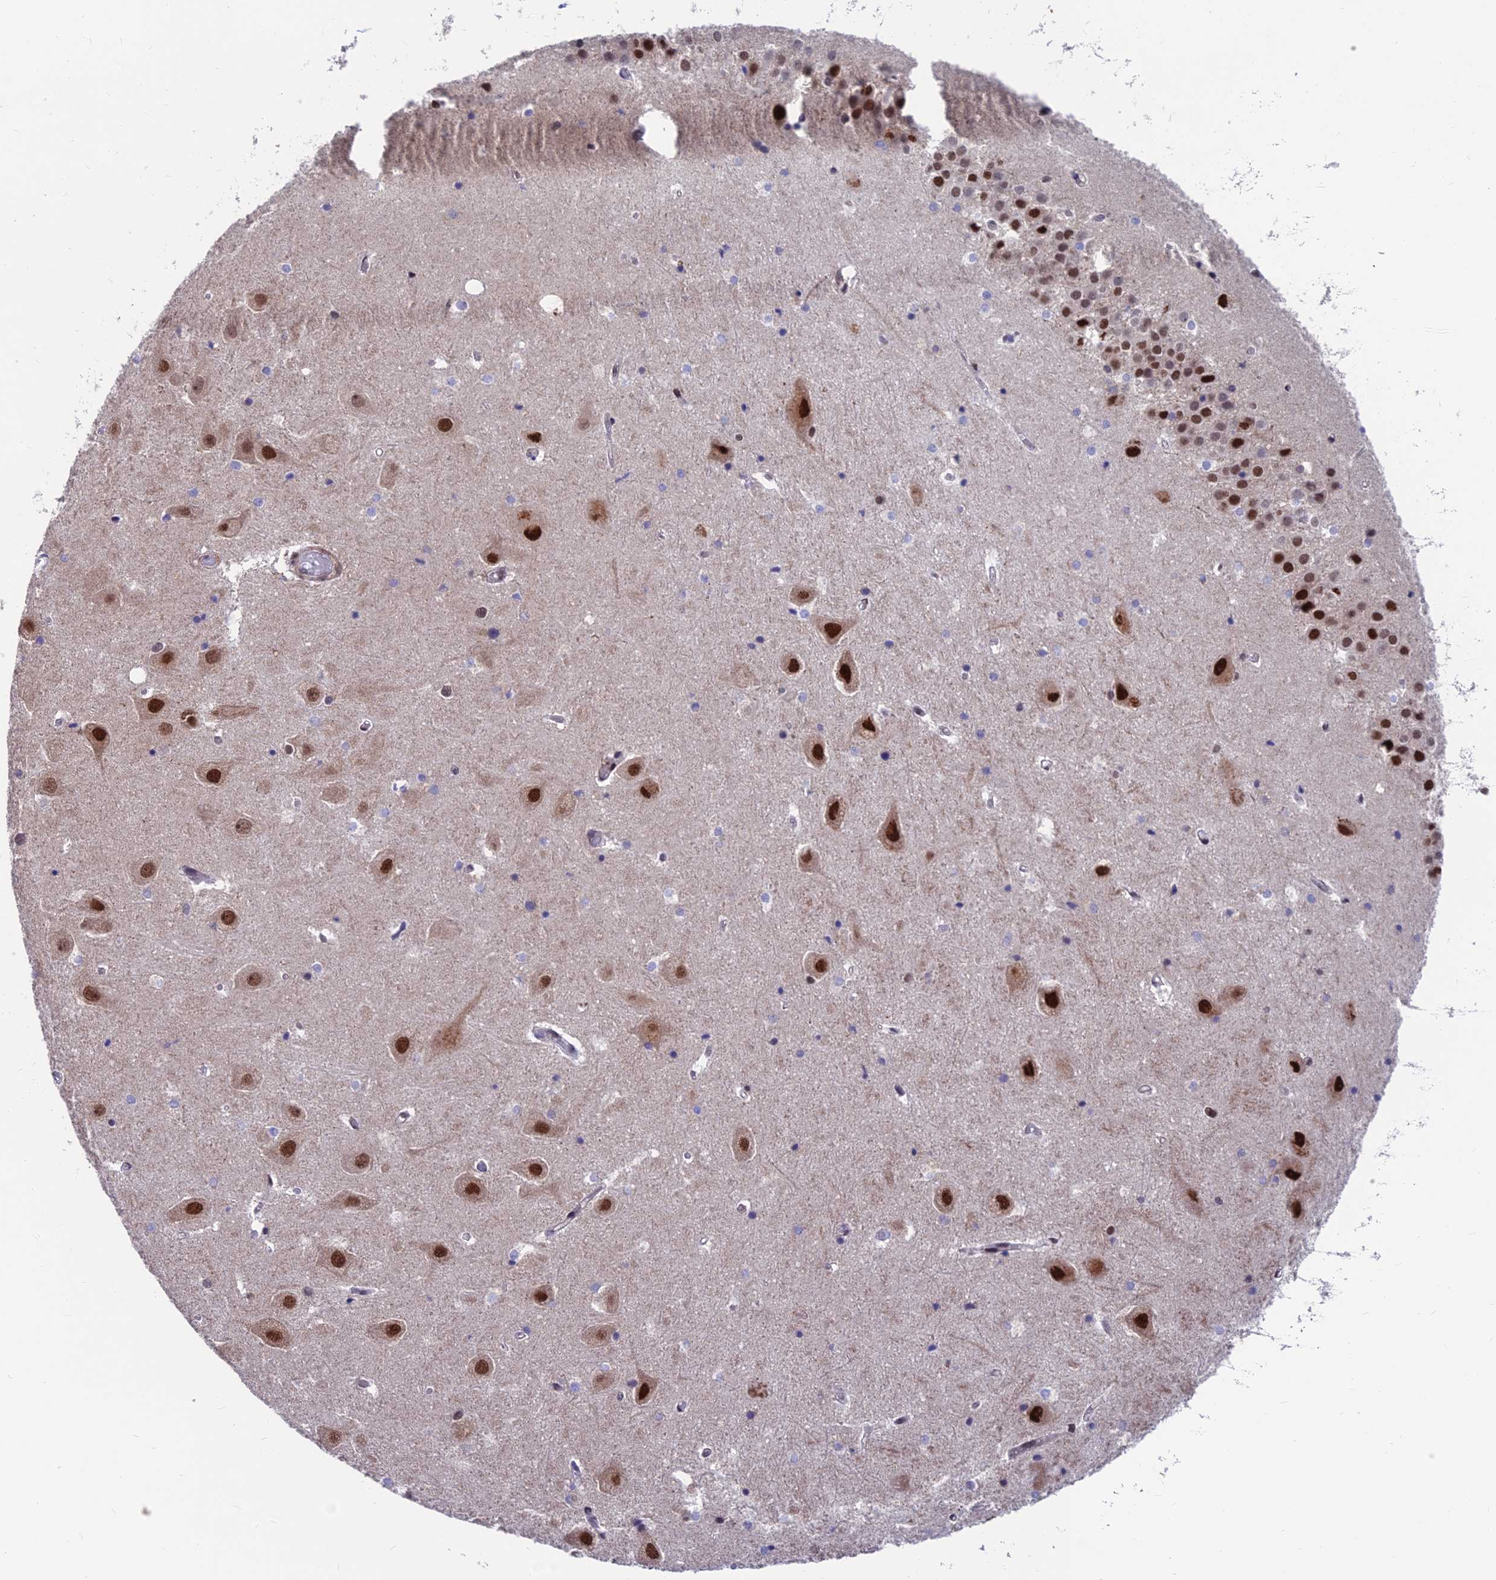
{"staining": {"intensity": "negative", "quantity": "none", "location": "none"}, "tissue": "hippocampus", "cell_type": "Glial cells", "image_type": "normal", "snomed": [{"axis": "morphology", "description": "Normal tissue, NOS"}, {"axis": "topography", "description": "Hippocampus"}], "caption": "Glial cells show no significant staining in unremarkable hippocampus. (DAB (3,3'-diaminobenzidine) IHC visualized using brightfield microscopy, high magnification).", "gene": "KIAA1191", "patient": {"sex": "female", "age": 52}}